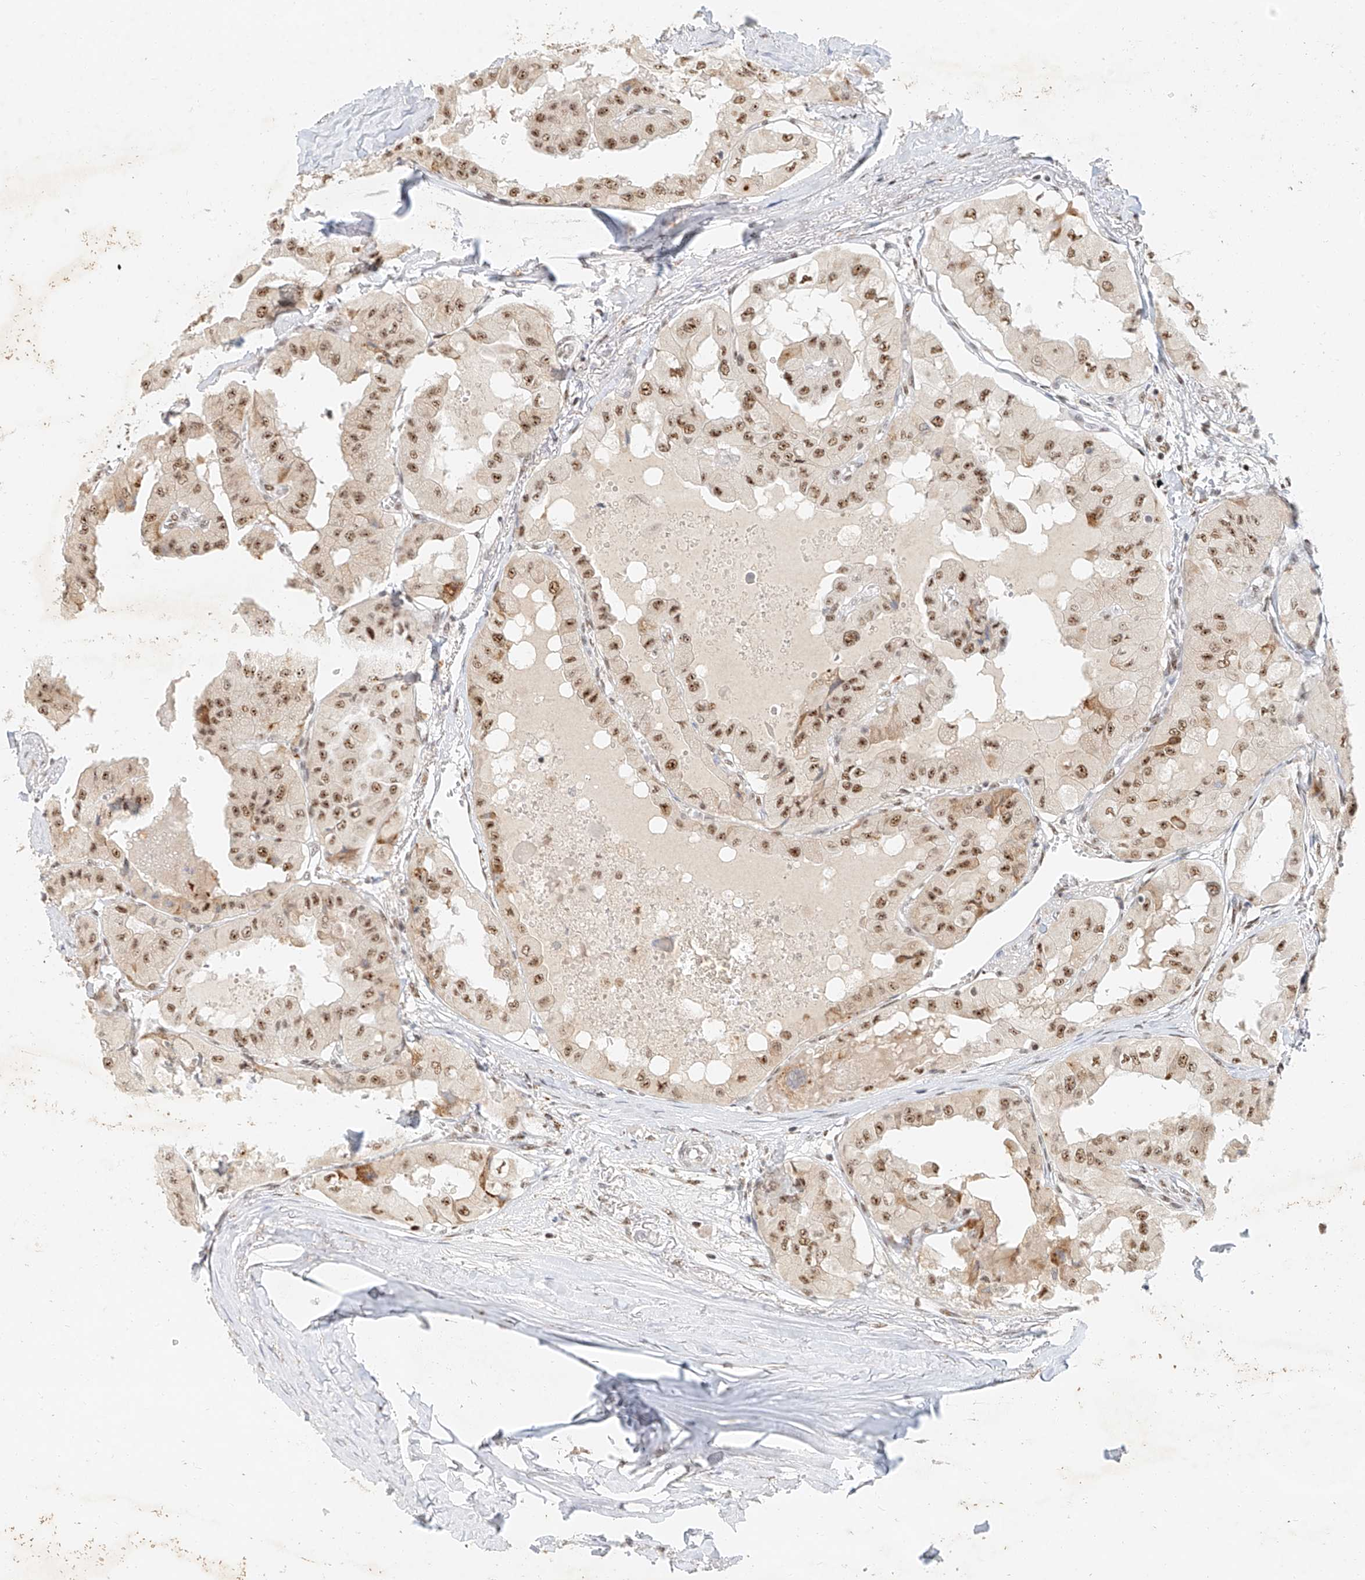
{"staining": {"intensity": "moderate", "quantity": ">75%", "location": "nuclear"}, "tissue": "thyroid cancer", "cell_type": "Tumor cells", "image_type": "cancer", "snomed": [{"axis": "morphology", "description": "Papillary adenocarcinoma, NOS"}, {"axis": "topography", "description": "Thyroid gland"}], "caption": "Thyroid cancer was stained to show a protein in brown. There is medium levels of moderate nuclear positivity in about >75% of tumor cells.", "gene": "CXorf58", "patient": {"sex": "female", "age": 59}}